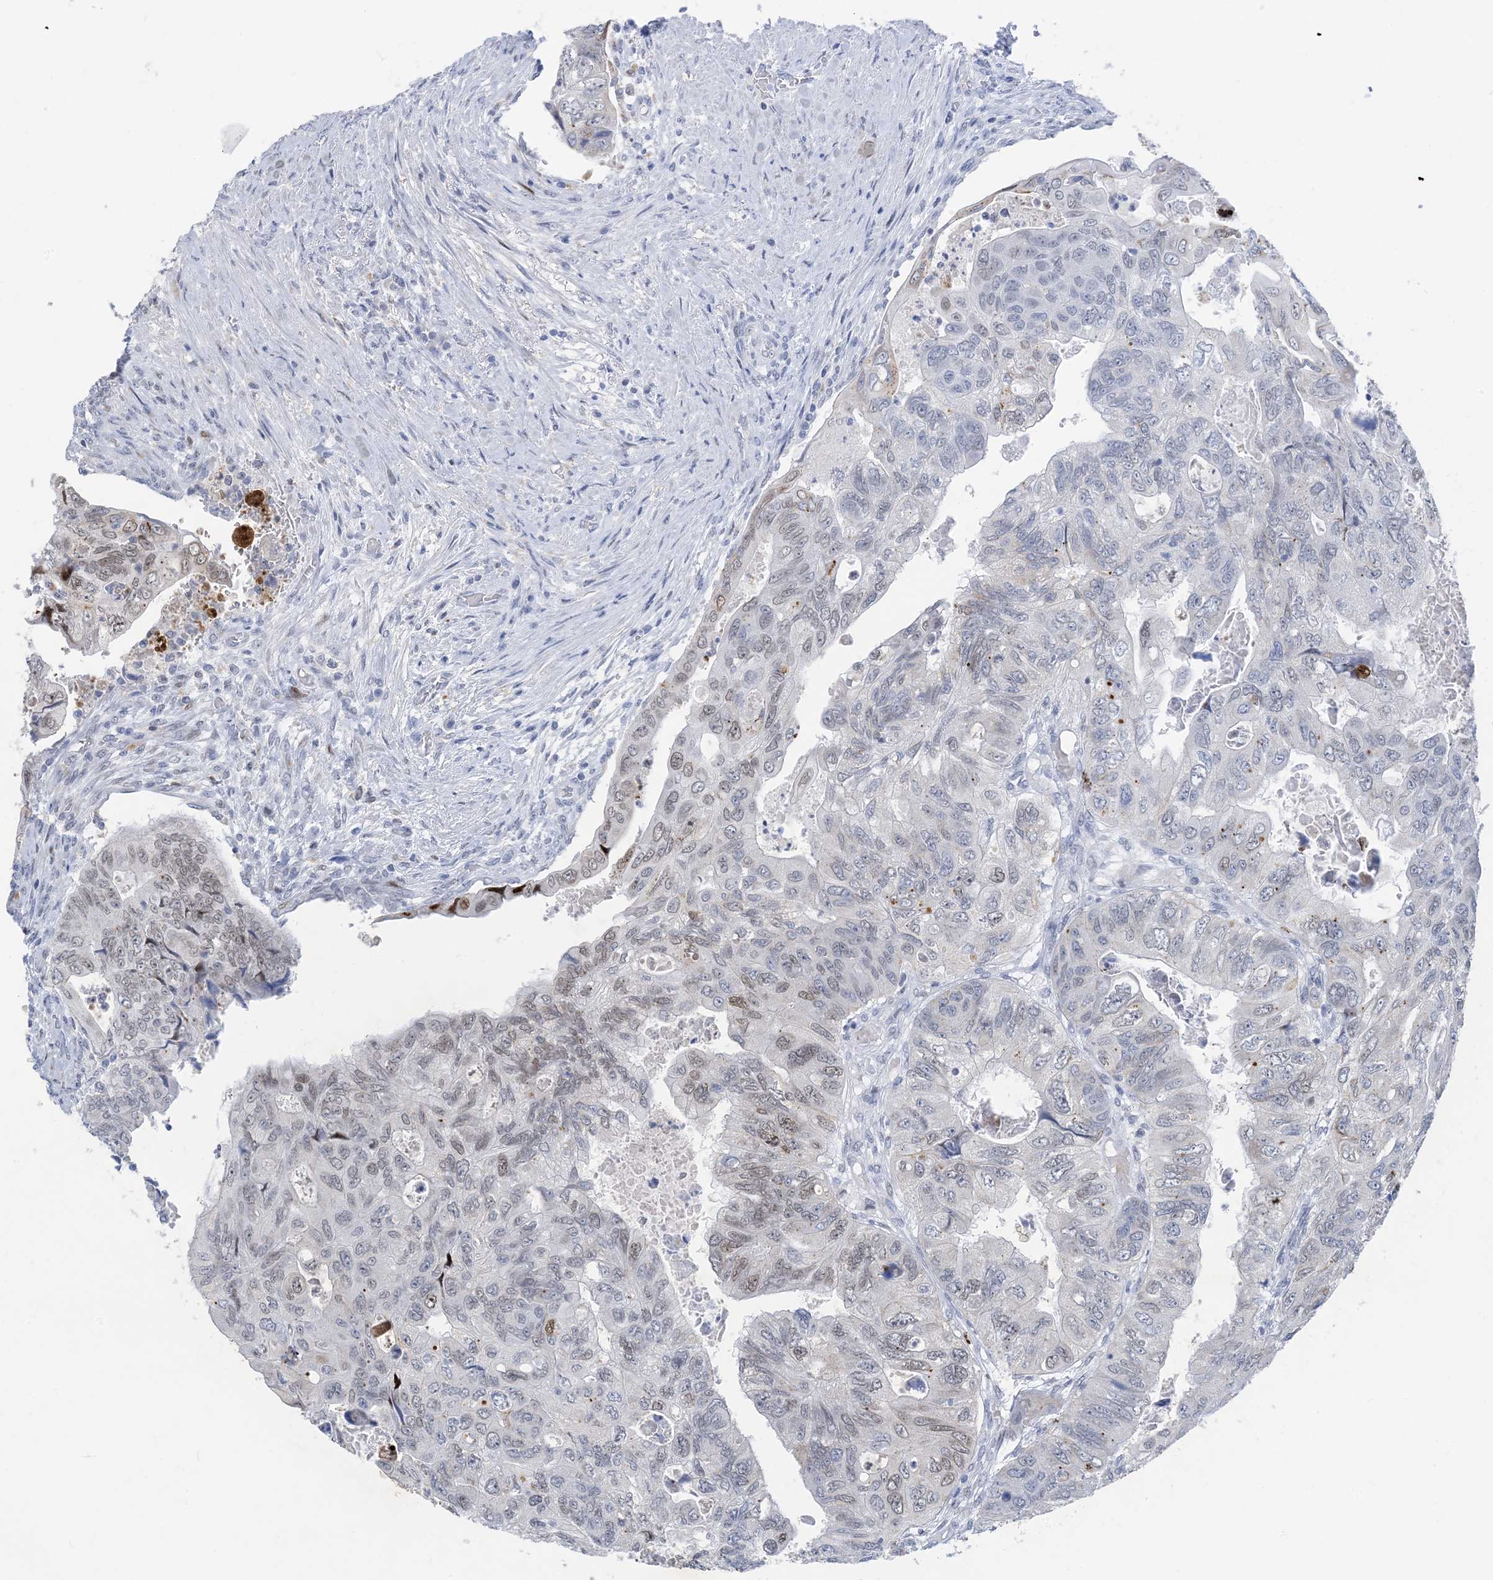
{"staining": {"intensity": "weak", "quantity": "<25%", "location": "nuclear"}, "tissue": "colorectal cancer", "cell_type": "Tumor cells", "image_type": "cancer", "snomed": [{"axis": "morphology", "description": "Adenocarcinoma, NOS"}, {"axis": "topography", "description": "Rectum"}], "caption": "IHC photomicrograph of human adenocarcinoma (colorectal) stained for a protein (brown), which reveals no expression in tumor cells.", "gene": "SLC25A53", "patient": {"sex": "male", "age": 63}}